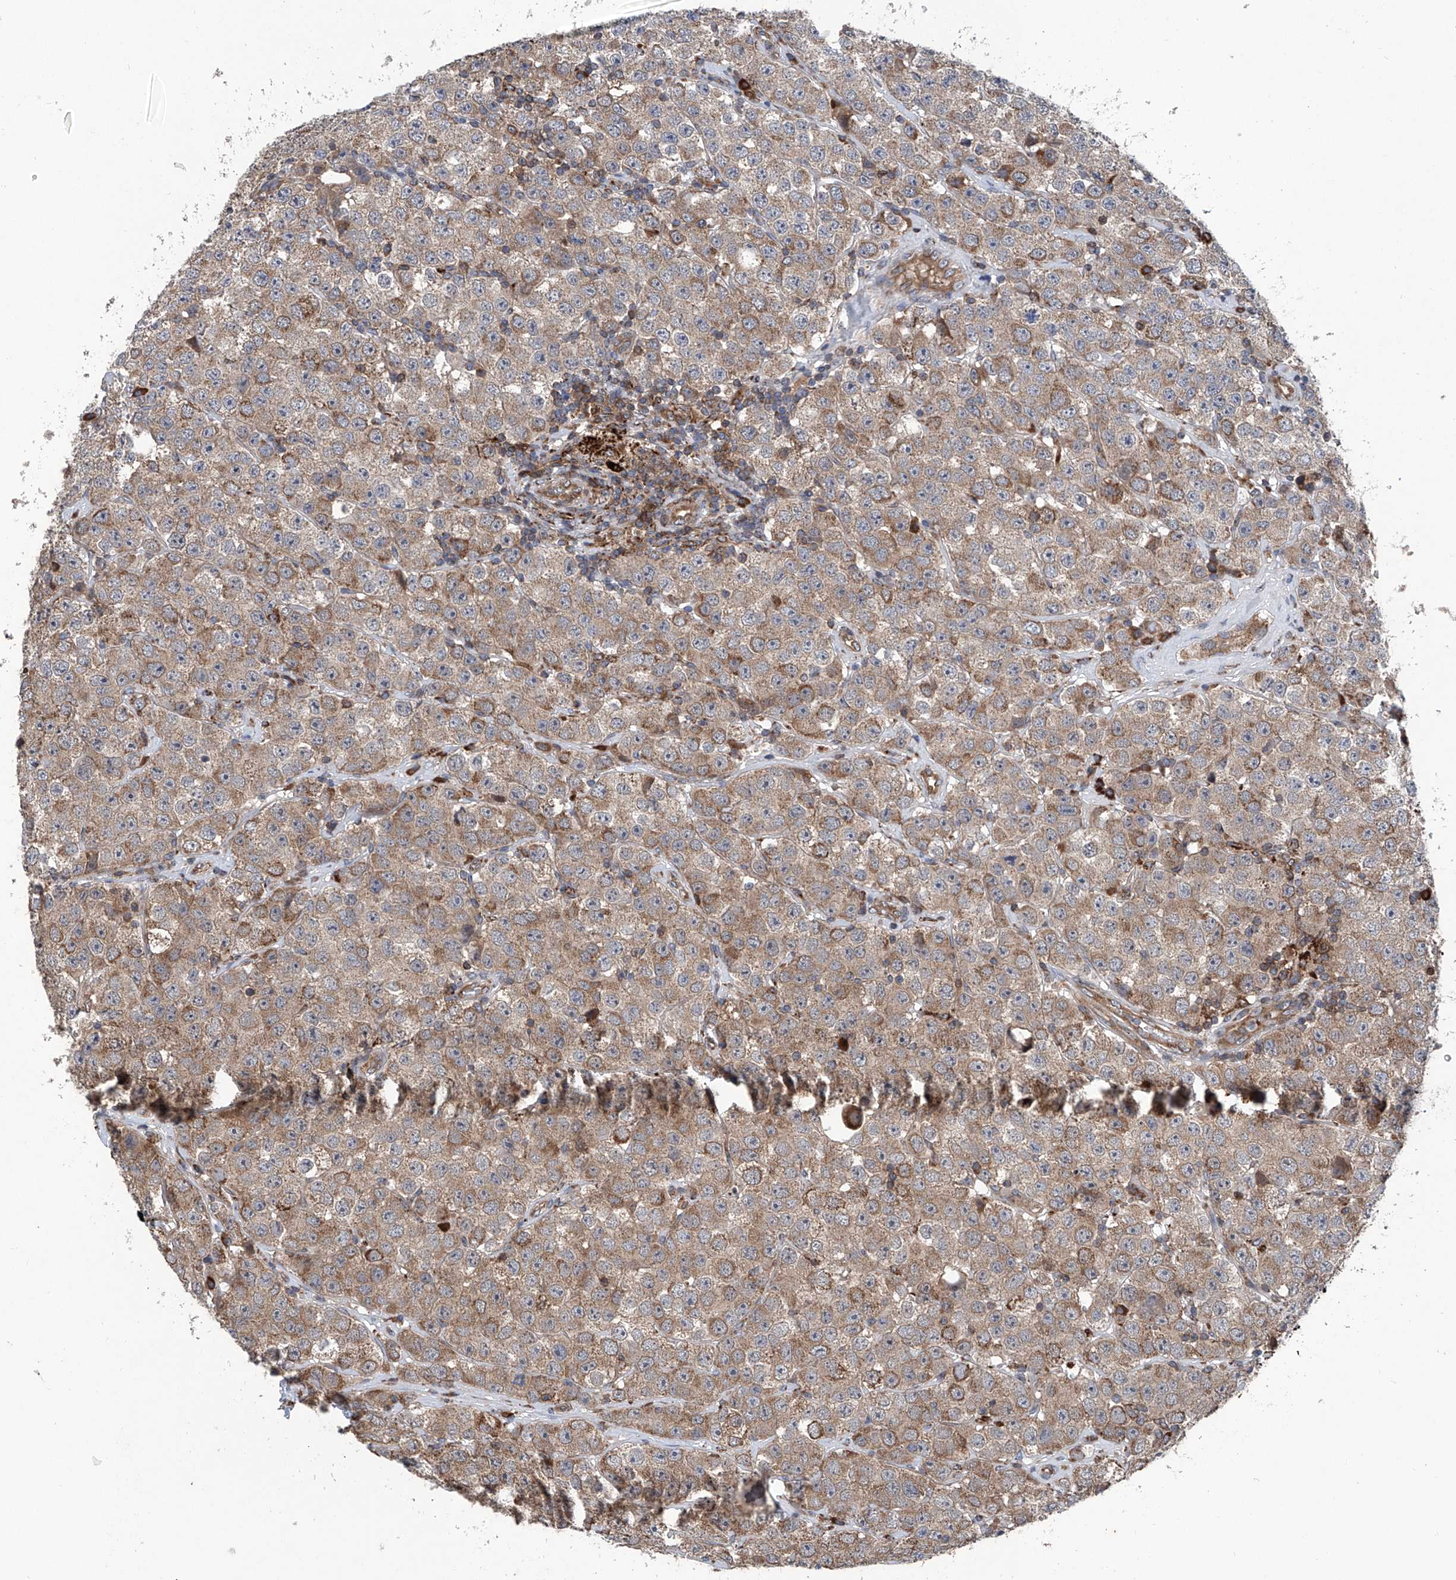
{"staining": {"intensity": "moderate", "quantity": ">75%", "location": "cytoplasmic/membranous"}, "tissue": "testis cancer", "cell_type": "Tumor cells", "image_type": "cancer", "snomed": [{"axis": "morphology", "description": "Seminoma, NOS"}, {"axis": "topography", "description": "Testis"}], "caption": "The histopathology image displays immunohistochemical staining of testis cancer. There is moderate cytoplasmic/membranous staining is appreciated in approximately >75% of tumor cells. The staining is performed using DAB brown chromogen to label protein expression. The nuclei are counter-stained blue using hematoxylin.", "gene": "ASCC3", "patient": {"sex": "male", "age": 28}}